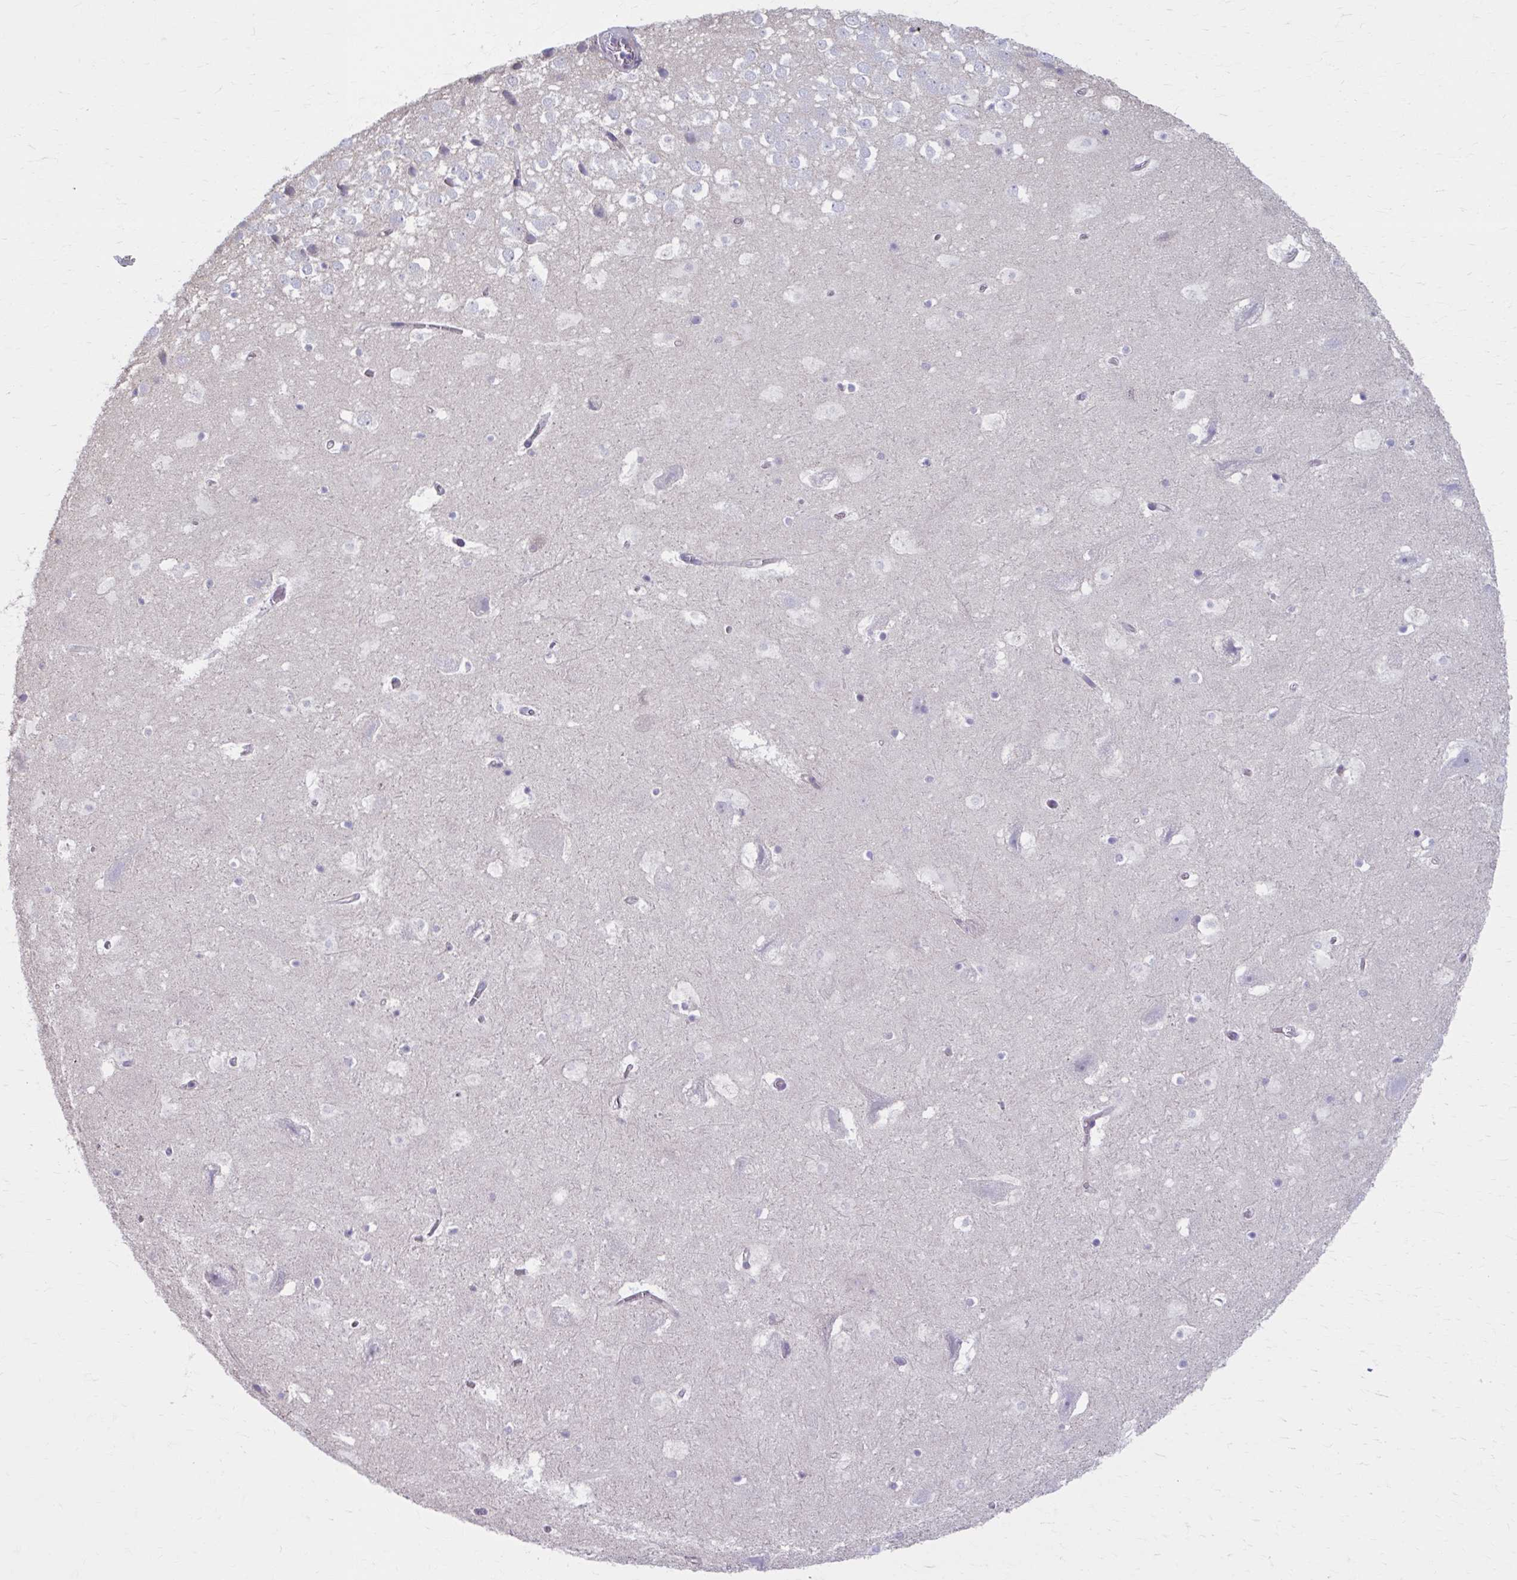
{"staining": {"intensity": "negative", "quantity": "none", "location": "none"}, "tissue": "hippocampus", "cell_type": "Glial cells", "image_type": "normal", "snomed": [{"axis": "morphology", "description": "Normal tissue, NOS"}, {"axis": "topography", "description": "Hippocampus"}], "caption": "Immunohistochemical staining of unremarkable human hippocampus shows no significant expression in glial cells. The staining is performed using DAB brown chromogen with nuclei counter-stained in using hematoxylin.", "gene": "CHST3", "patient": {"sex": "female", "age": 42}}